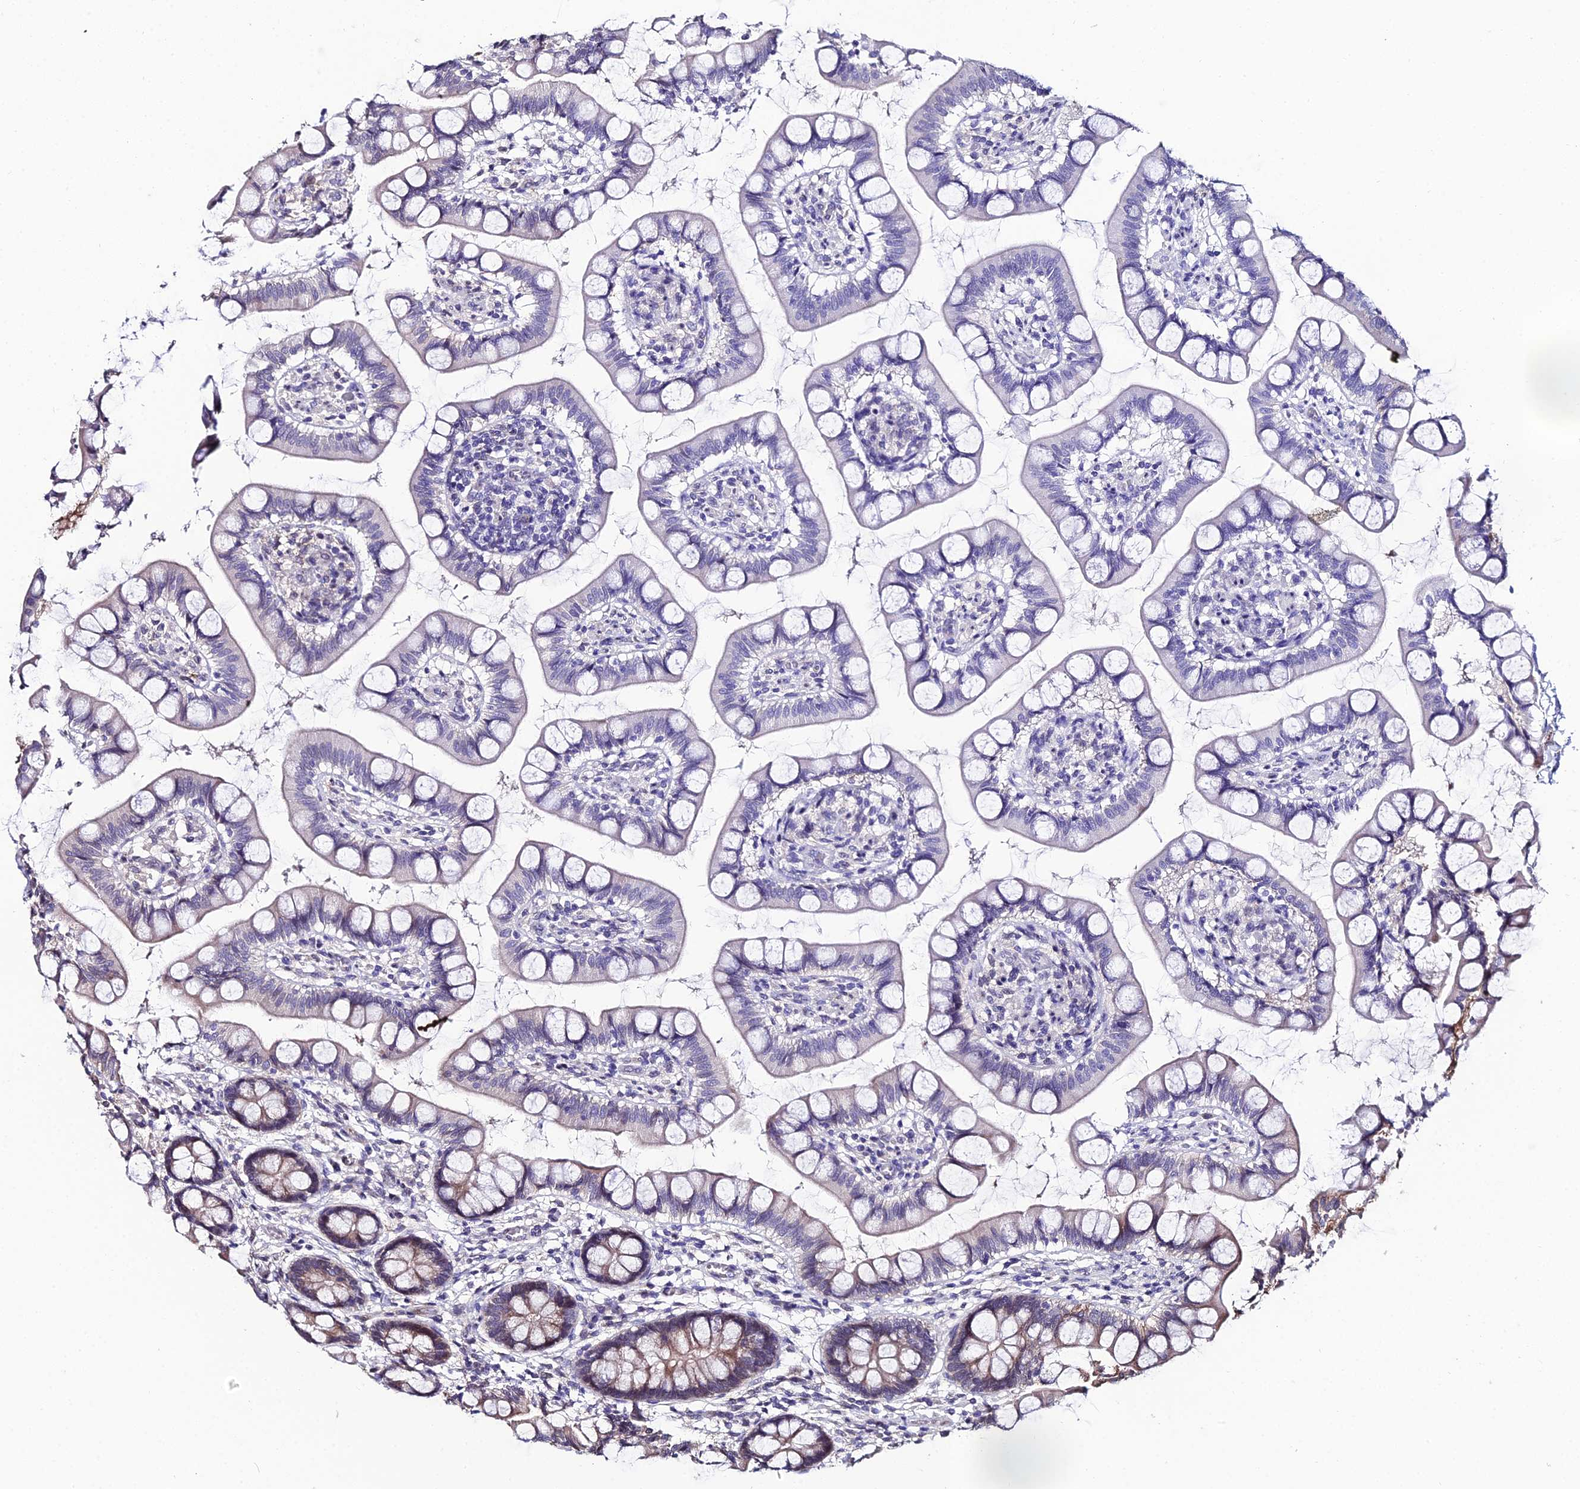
{"staining": {"intensity": "moderate", "quantity": "<25%", "location": "cytoplasmic/membranous"}, "tissue": "small intestine", "cell_type": "Glandular cells", "image_type": "normal", "snomed": [{"axis": "morphology", "description": "Normal tissue, NOS"}, {"axis": "topography", "description": "Small intestine"}], "caption": "Immunohistochemistry (IHC) of unremarkable human small intestine reveals low levels of moderate cytoplasmic/membranous staining in approximately <25% of glandular cells.", "gene": "DDX19A", "patient": {"sex": "male", "age": 52}}